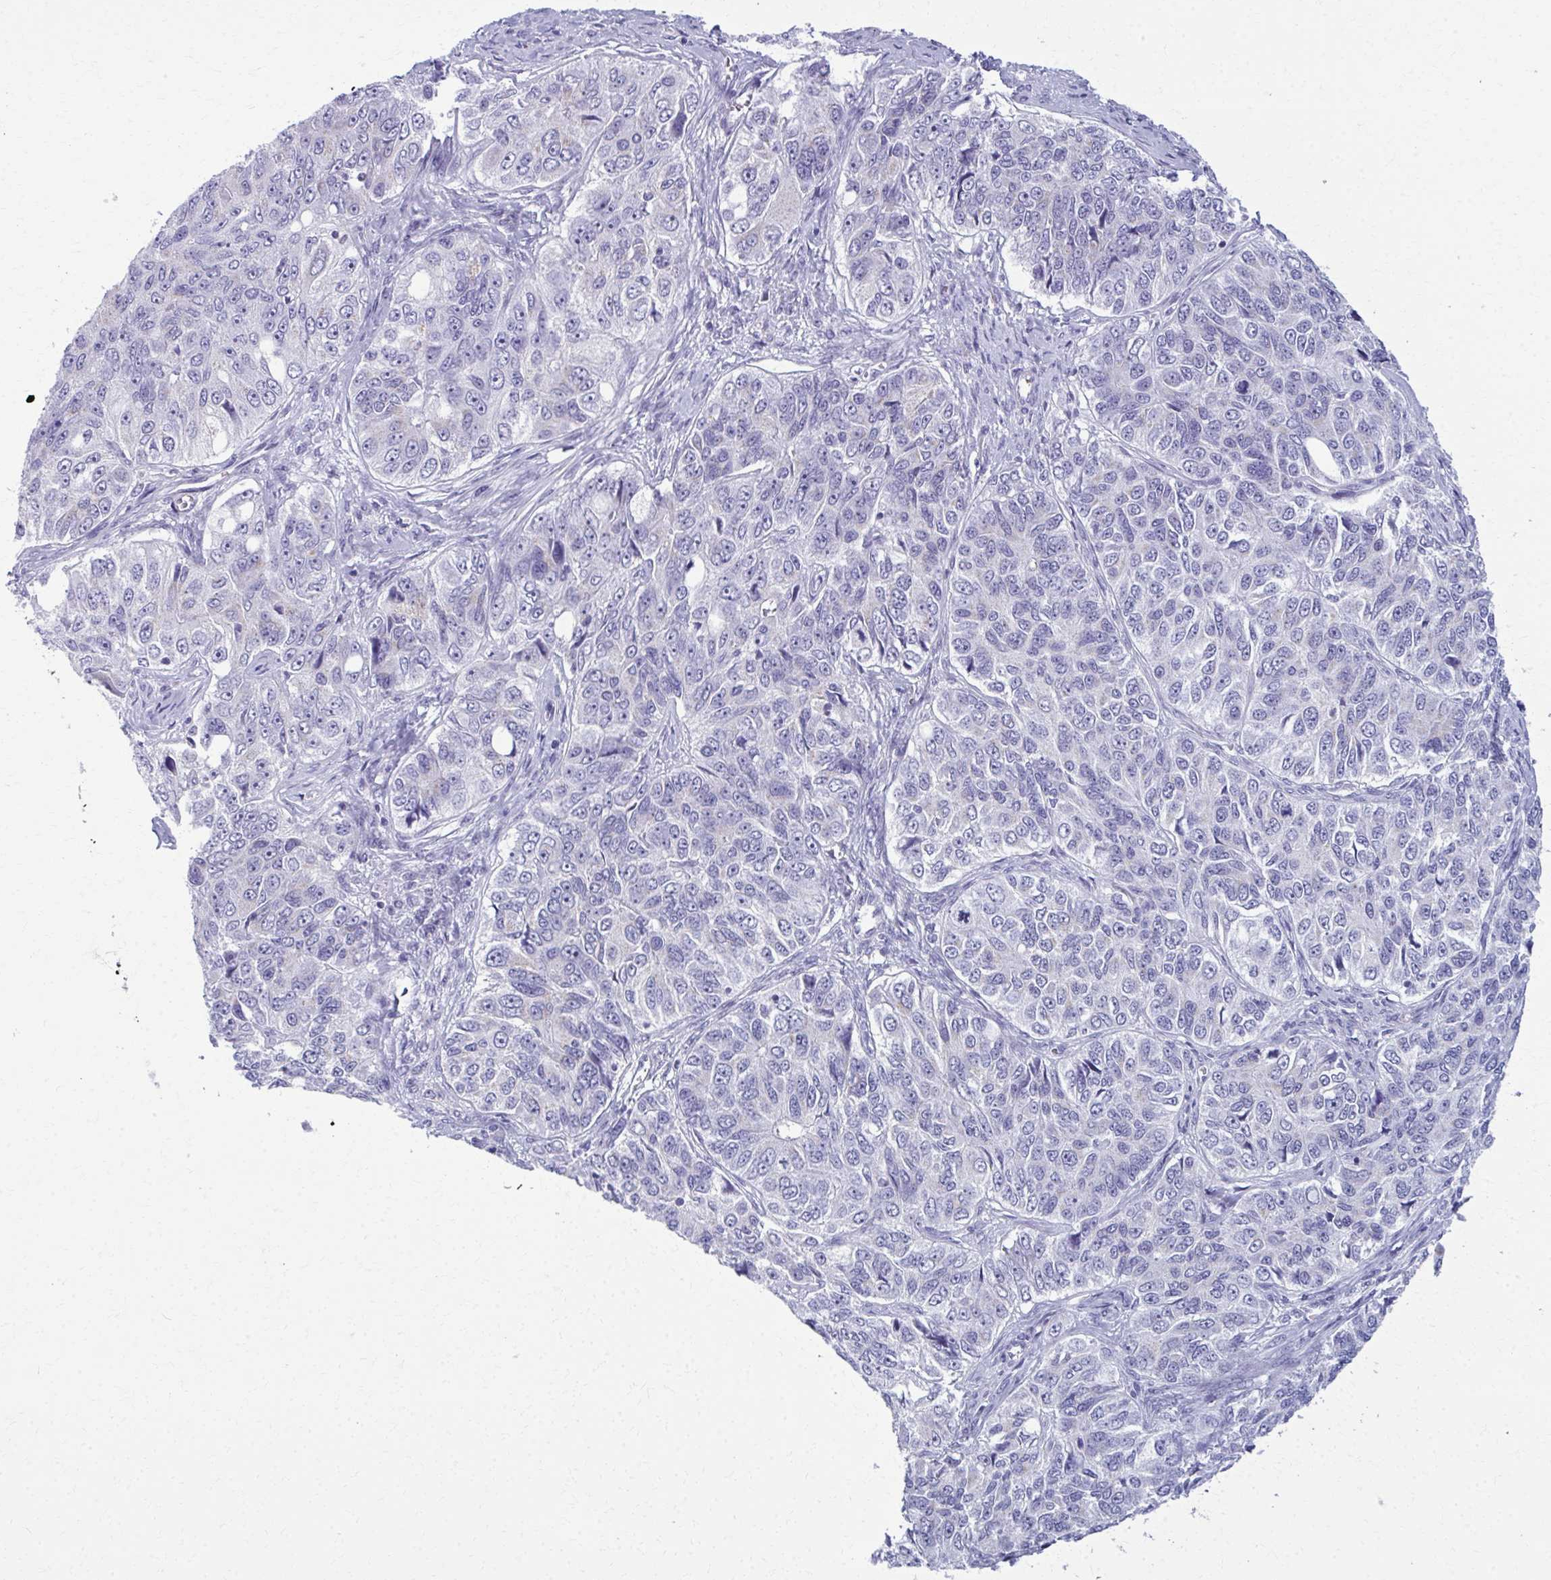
{"staining": {"intensity": "negative", "quantity": "none", "location": "none"}, "tissue": "ovarian cancer", "cell_type": "Tumor cells", "image_type": "cancer", "snomed": [{"axis": "morphology", "description": "Carcinoma, endometroid"}, {"axis": "topography", "description": "Ovary"}], "caption": "DAB immunohistochemical staining of human endometroid carcinoma (ovarian) demonstrates no significant expression in tumor cells.", "gene": "SCLY", "patient": {"sex": "female", "age": 51}}